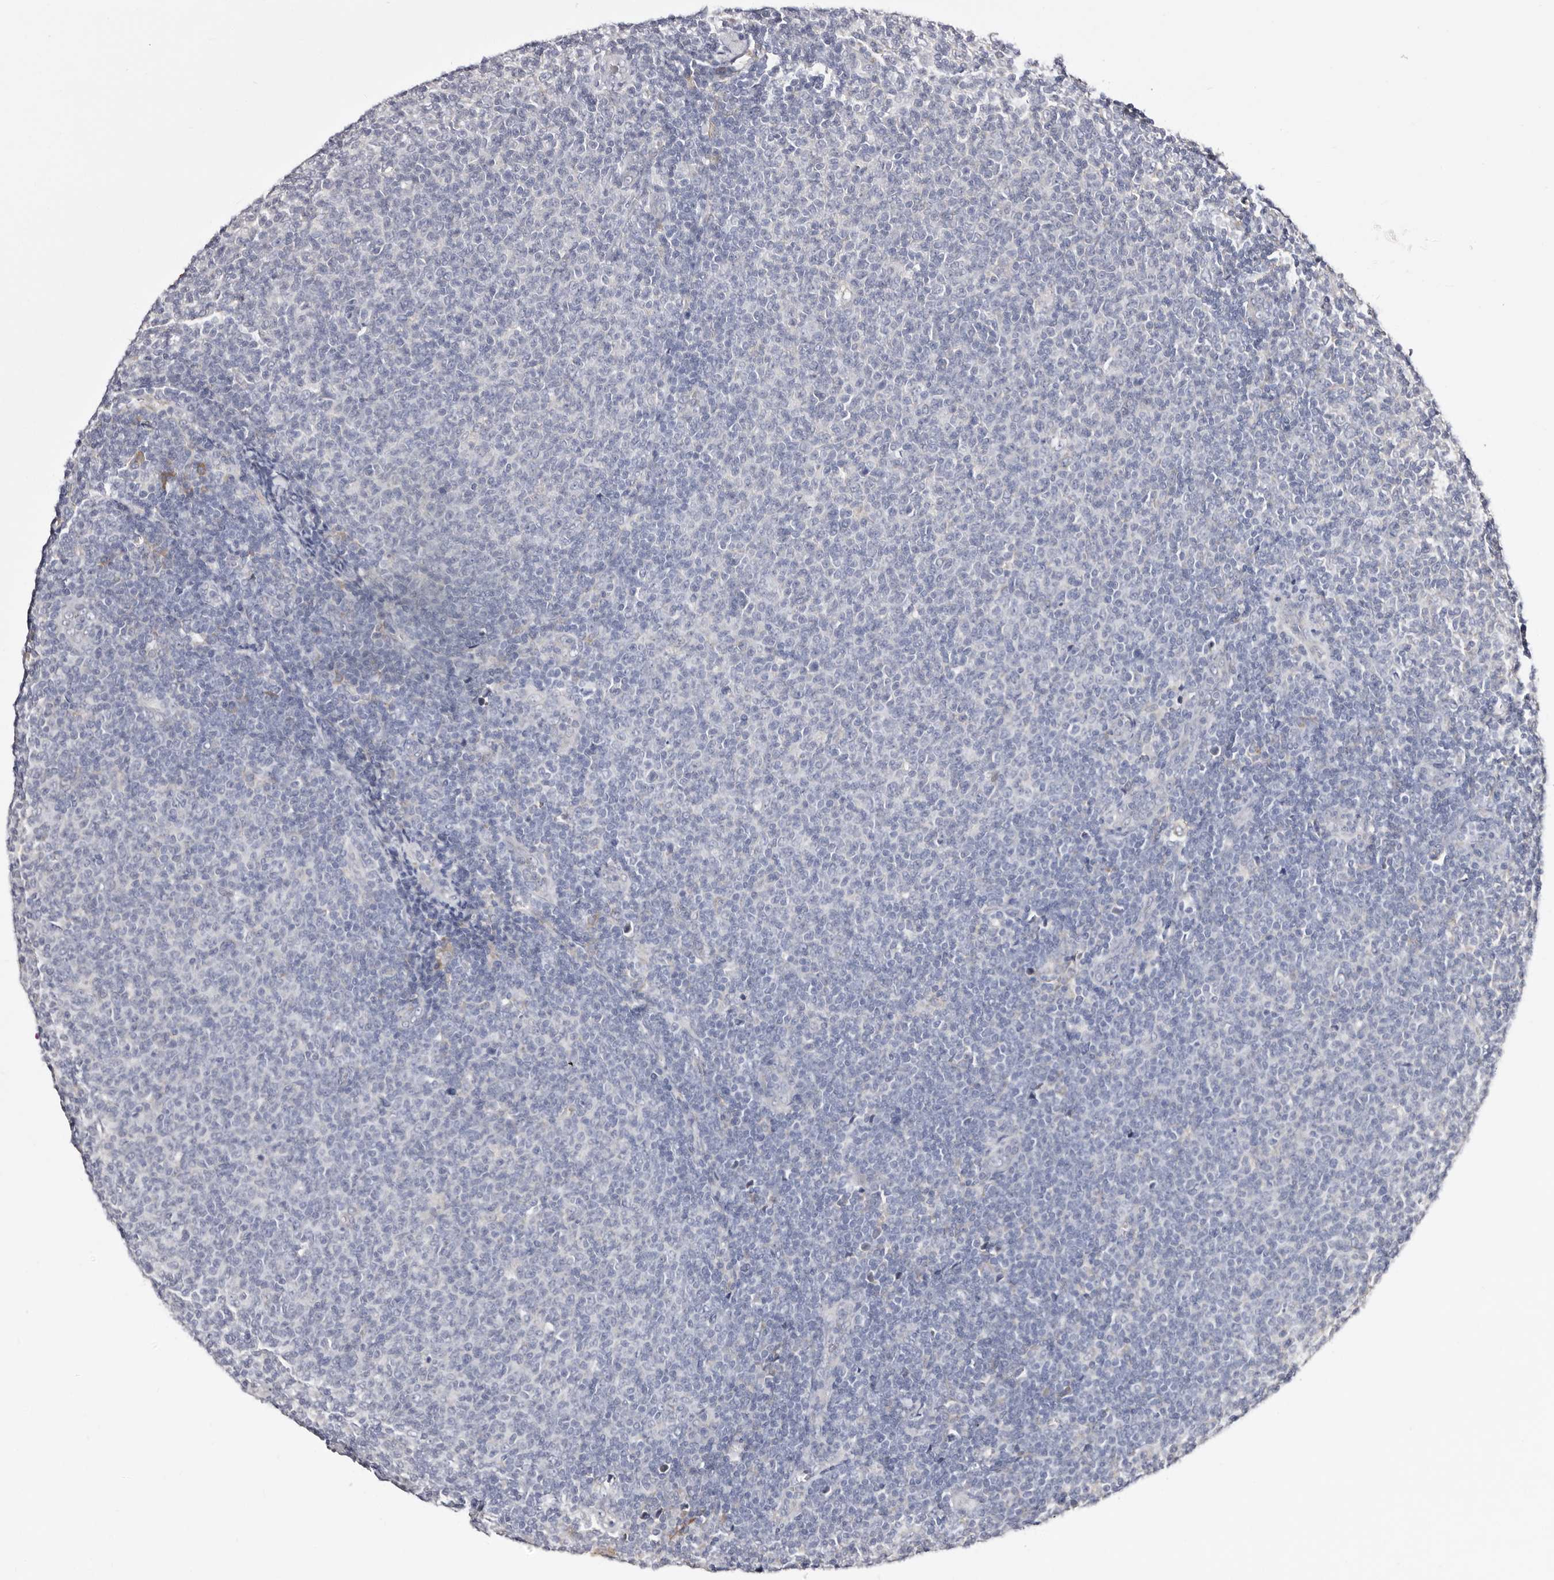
{"staining": {"intensity": "negative", "quantity": "none", "location": "none"}, "tissue": "lymphoma", "cell_type": "Tumor cells", "image_type": "cancer", "snomed": [{"axis": "morphology", "description": "Malignant lymphoma, non-Hodgkin's type, Low grade"}, {"axis": "topography", "description": "Lymph node"}], "caption": "An IHC histopathology image of lymphoma is shown. There is no staining in tumor cells of lymphoma. (IHC, brightfield microscopy, high magnification).", "gene": "ACBD6", "patient": {"sex": "male", "age": 66}}